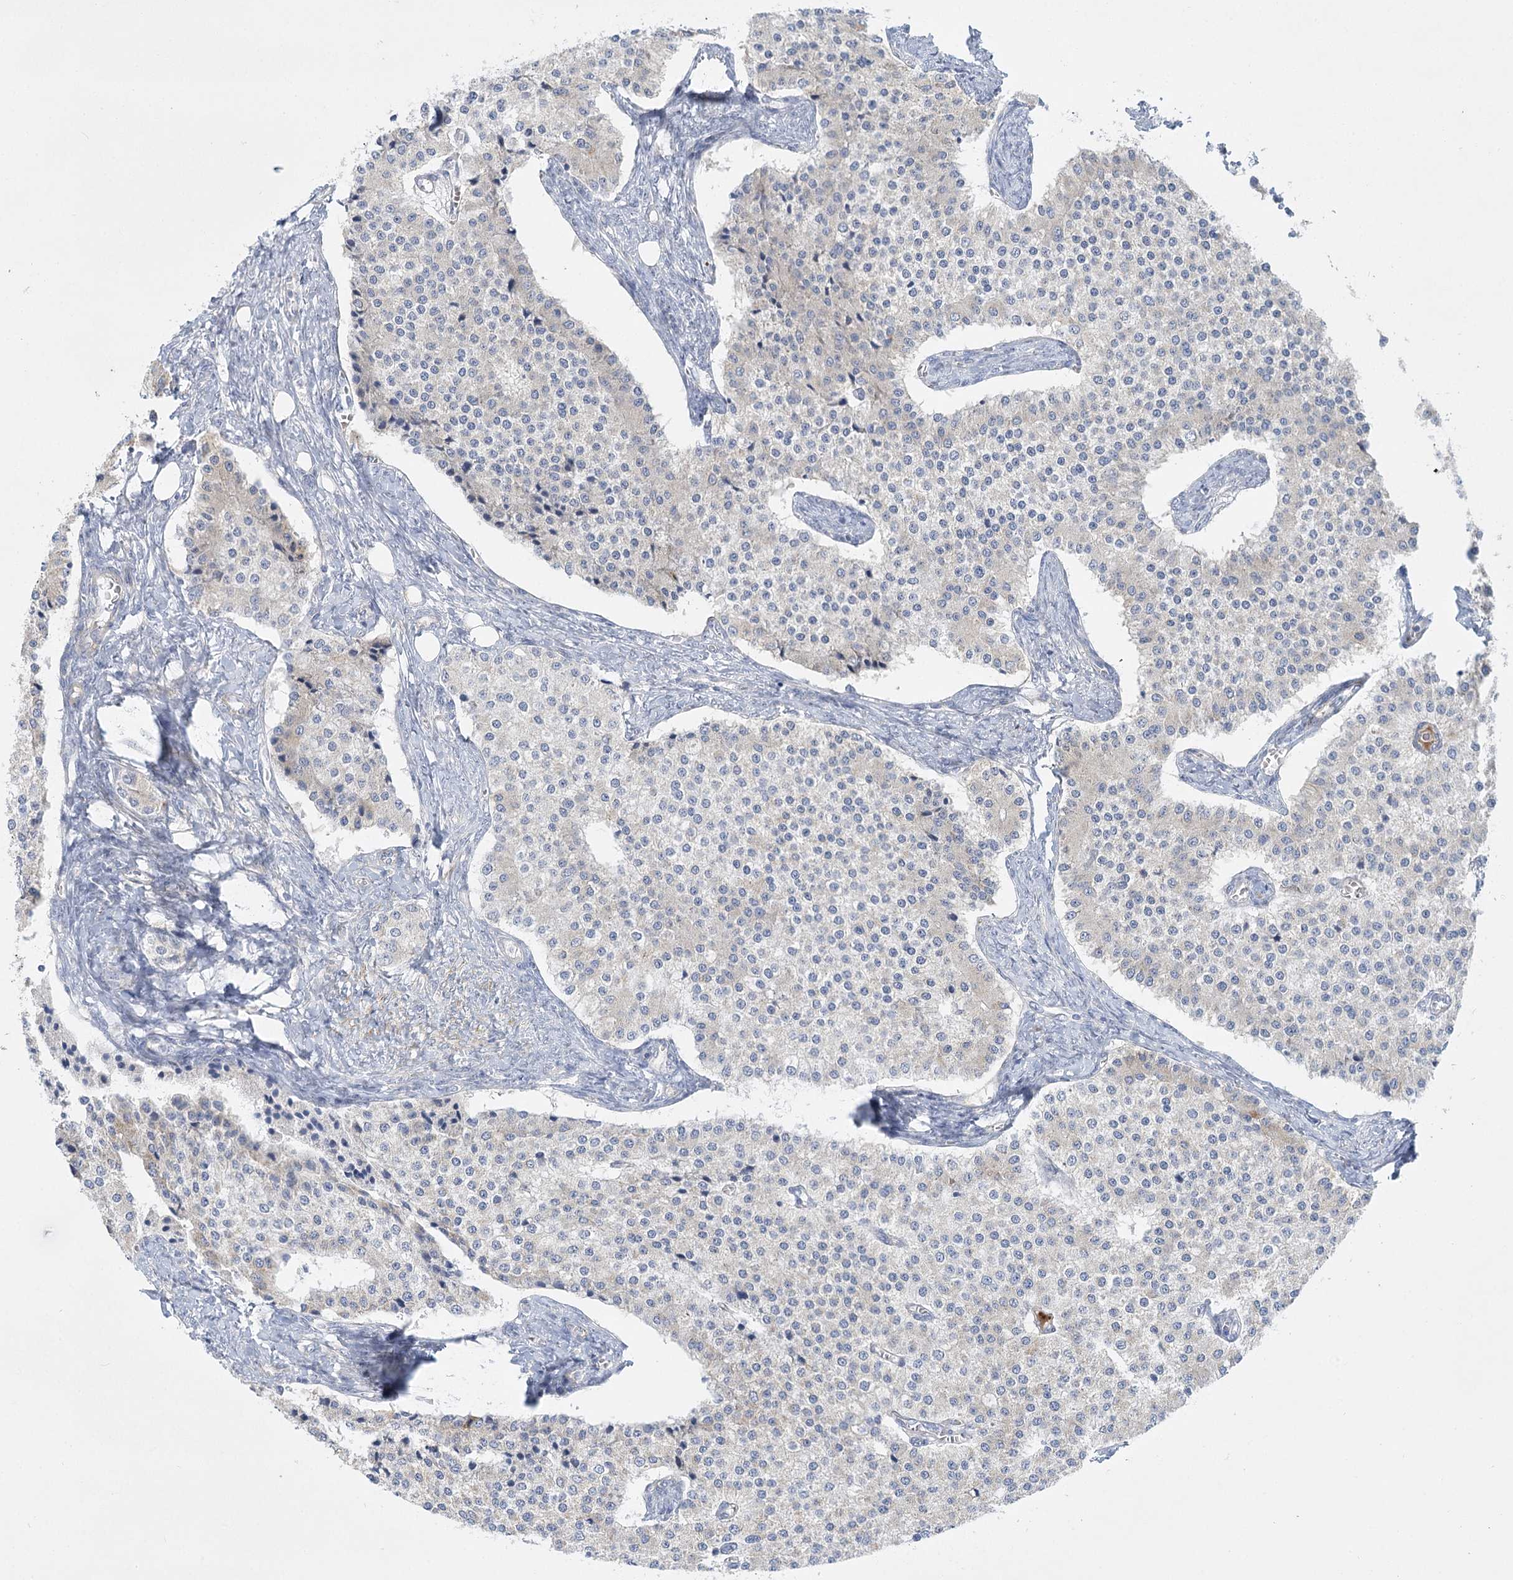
{"staining": {"intensity": "negative", "quantity": "none", "location": "none"}, "tissue": "carcinoid", "cell_type": "Tumor cells", "image_type": "cancer", "snomed": [{"axis": "morphology", "description": "Carcinoid, malignant, NOS"}, {"axis": "topography", "description": "Colon"}], "caption": "This micrograph is of carcinoid stained with IHC to label a protein in brown with the nuclei are counter-stained blue. There is no expression in tumor cells. The staining was performed using DAB (3,3'-diaminobenzidine) to visualize the protein expression in brown, while the nuclei were stained in blue with hematoxylin (Magnification: 20x).", "gene": "DHTKD1", "patient": {"sex": "female", "age": 52}}